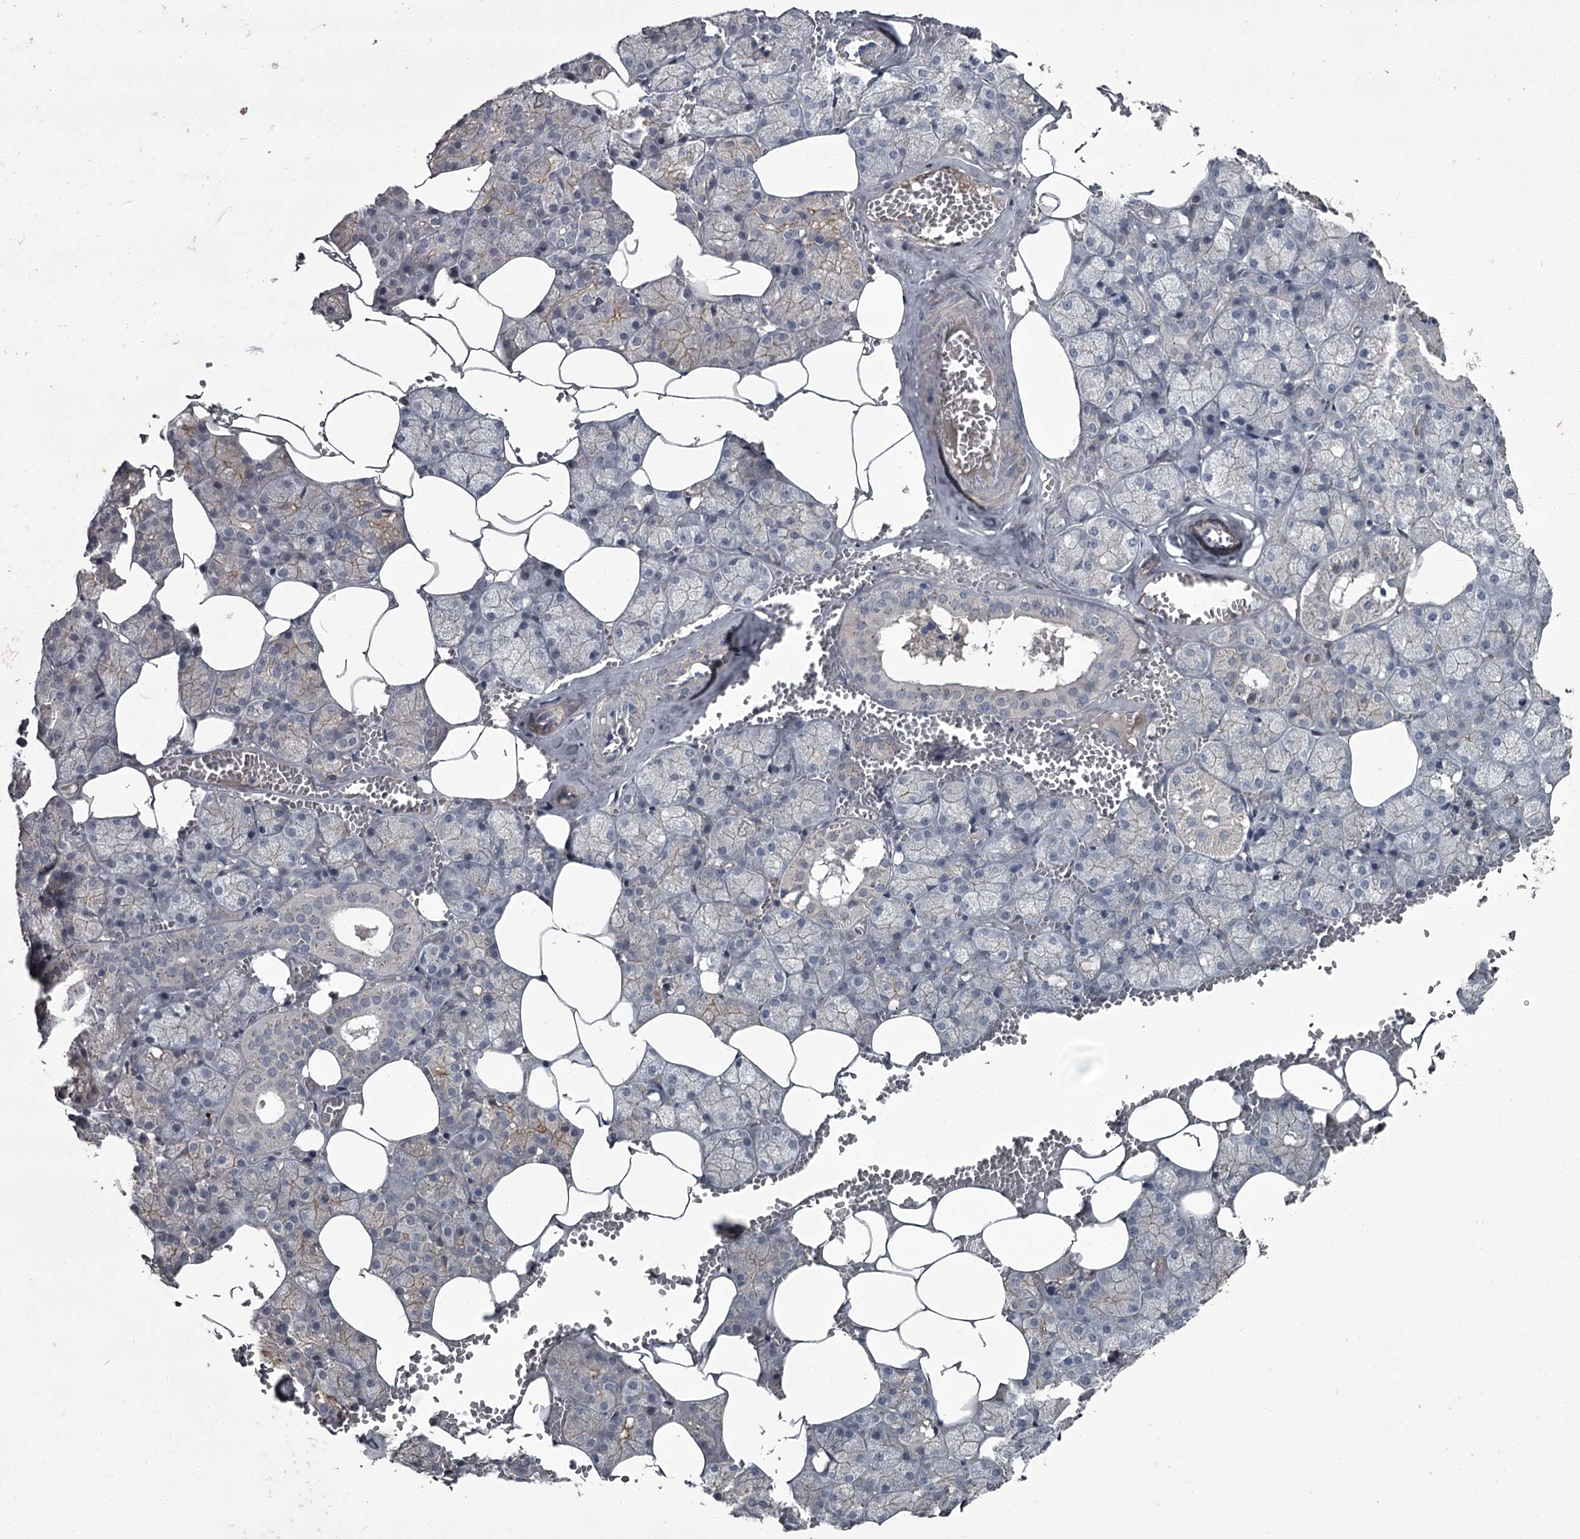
{"staining": {"intensity": "weak", "quantity": "<25%", "location": "cytoplasmic/membranous"}, "tissue": "salivary gland", "cell_type": "Glandular cells", "image_type": "normal", "snomed": [{"axis": "morphology", "description": "Normal tissue, NOS"}, {"axis": "topography", "description": "Salivary gland"}], "caption": "The immunohistochemistry (IHC) image has no significant positivity in glandular cells of salivary gland.", "gene": "FLVCR2", "patient": {"sex": "male", "age": 62}}